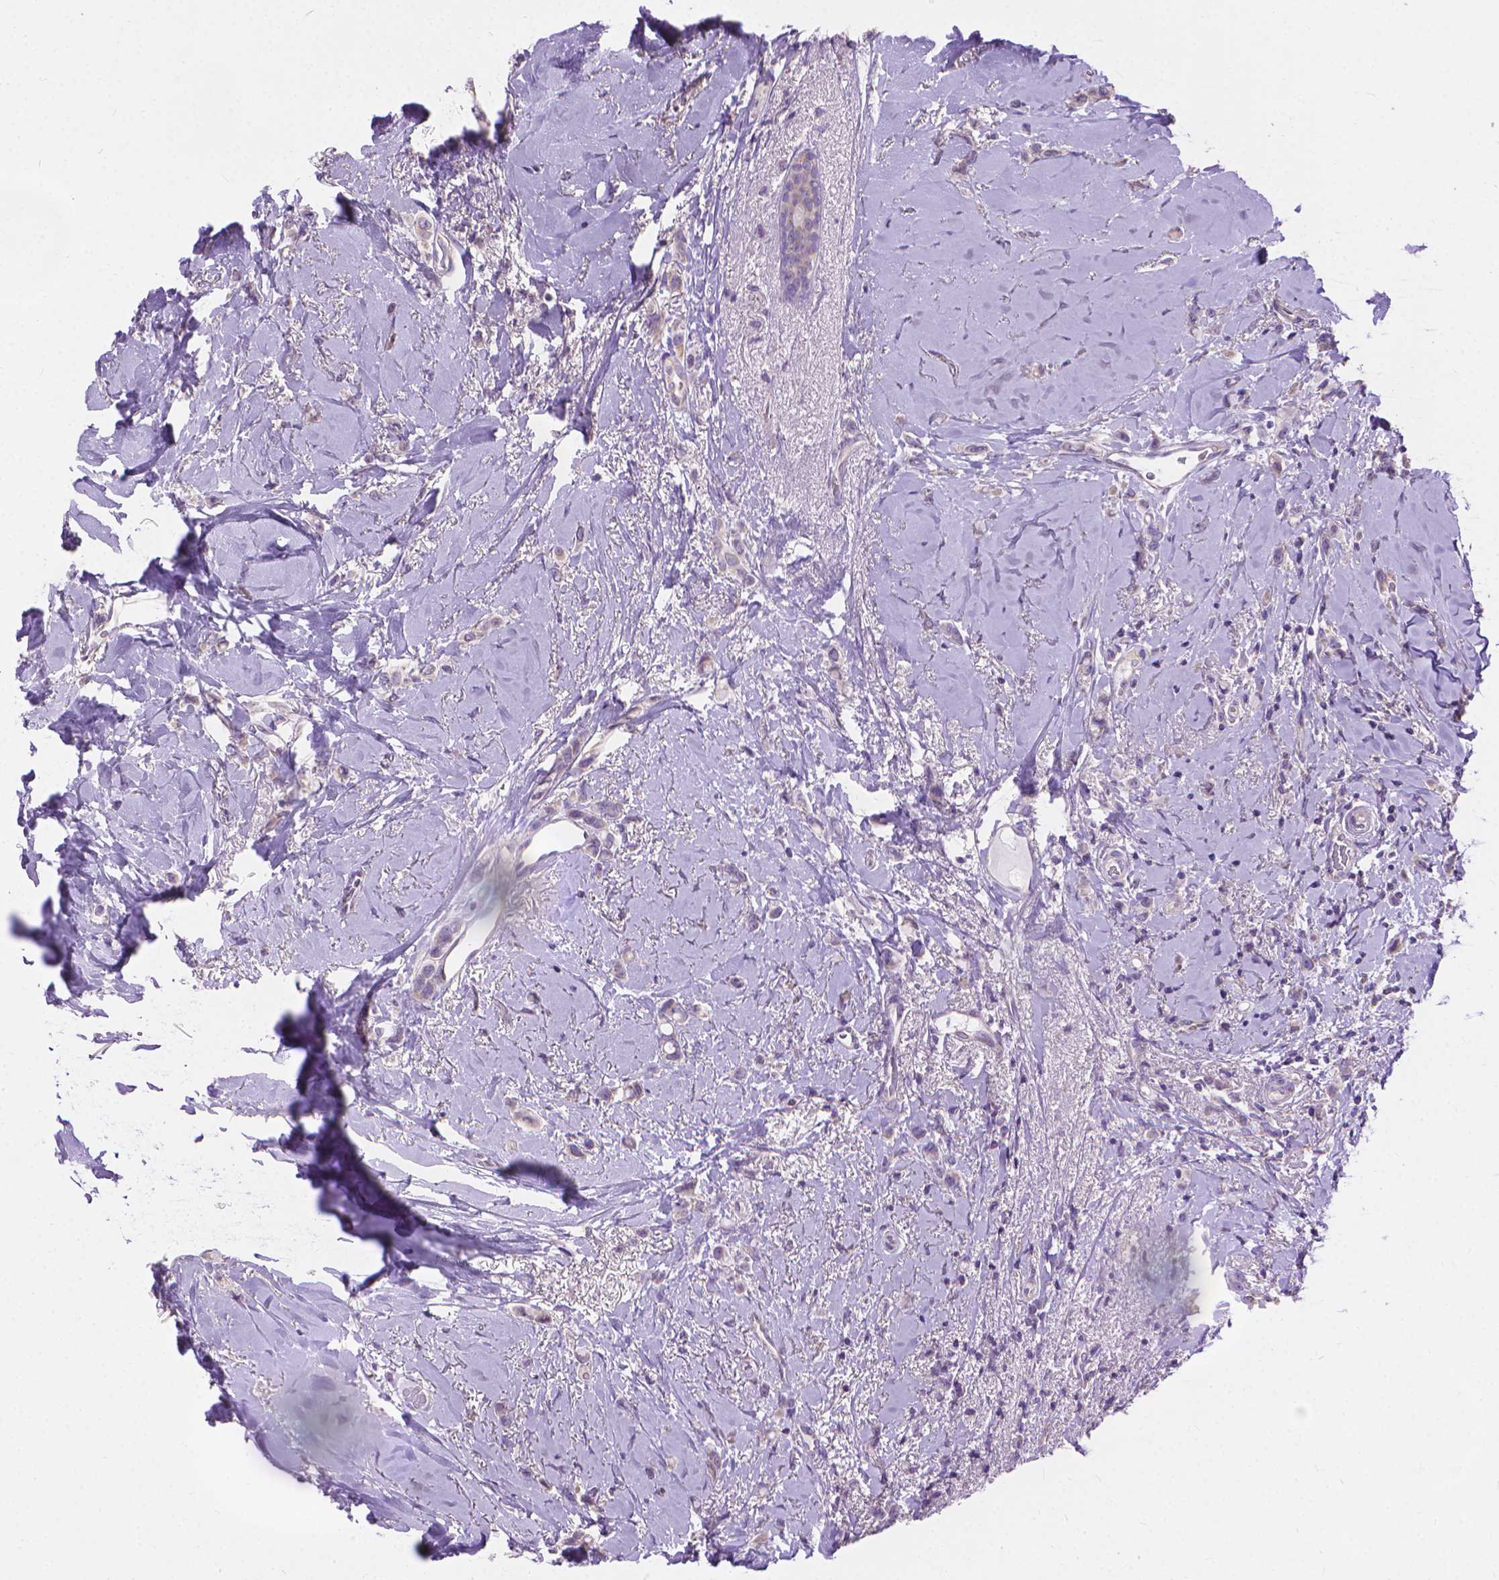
{"staining": {"intensity": "negative", "quantity": "none", "location": "none"}, "tissue": "breast cancer", "cell_type": "Tumor cells", "image_type": "cancer", "snomed": [{"axis": "morphology", "description": "Lobular carcinoma"}, {"axis": "topography", "description": "Breast"}], "caption": "Human breast lobular carcinoma stained for a protein using IHC displays no staining in tumor cells.", "gene": "SYN1", "patient": {"sex": "female", "age": 66}}